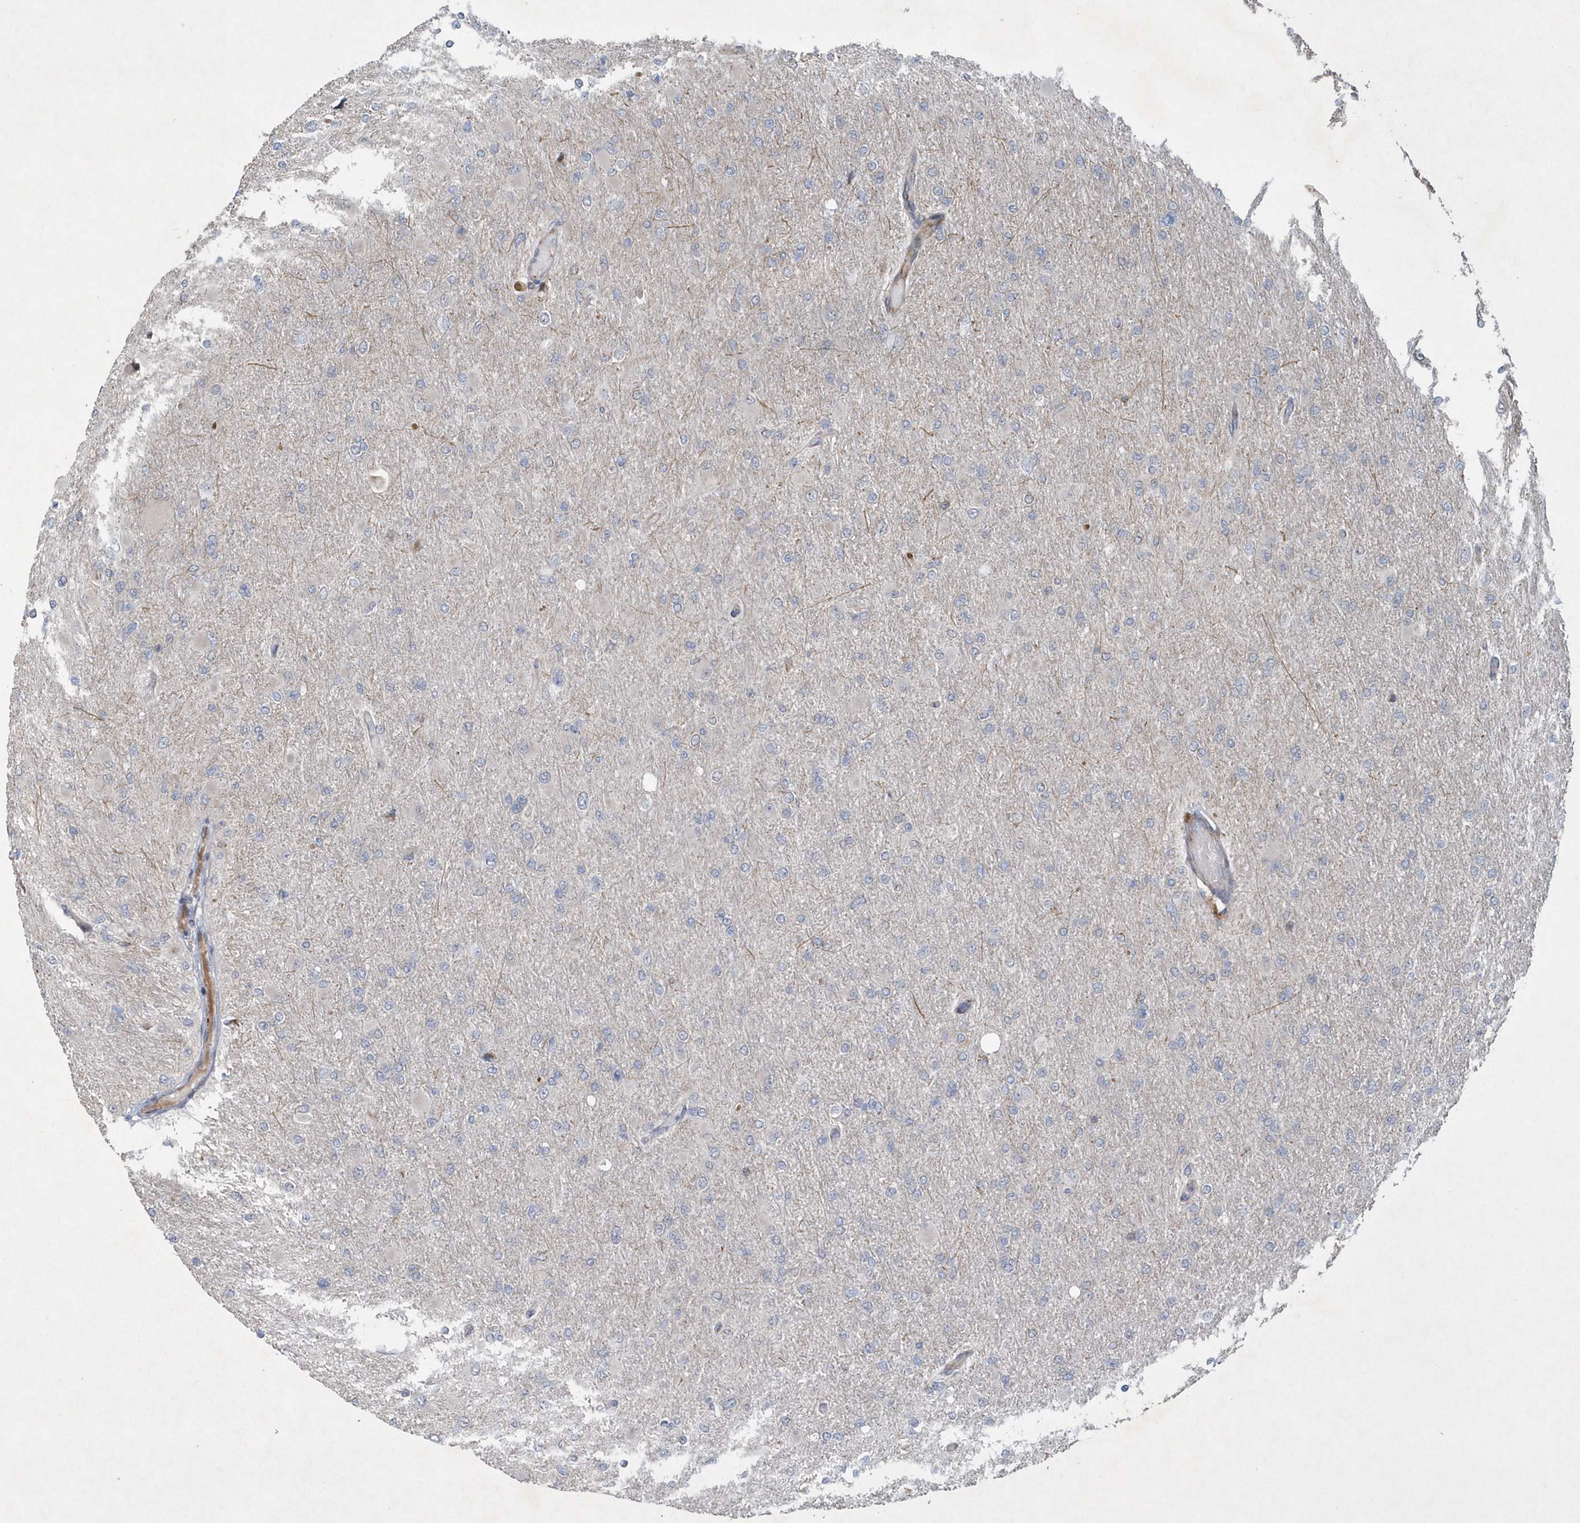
{"staining": {"intensity": "negative", "quantity": "none", "location": "none"}, "tissue": "glioma", "cell_type": "Tumor cells", "image_type": "cancer", "snomed": [{"axis": "morphology", "description": "Glioma, malignant, High grade"}, {"axis": "topography", "description": "Cerebral cortex"}], "caption": "The immunohistochemistry (IHC) photomicrograph has no significant positivity in tumor cells of high-grade glioma (malignant) tissue.", "gene": "N4BP2", "patient": {"sex": "female", "age": 36}}